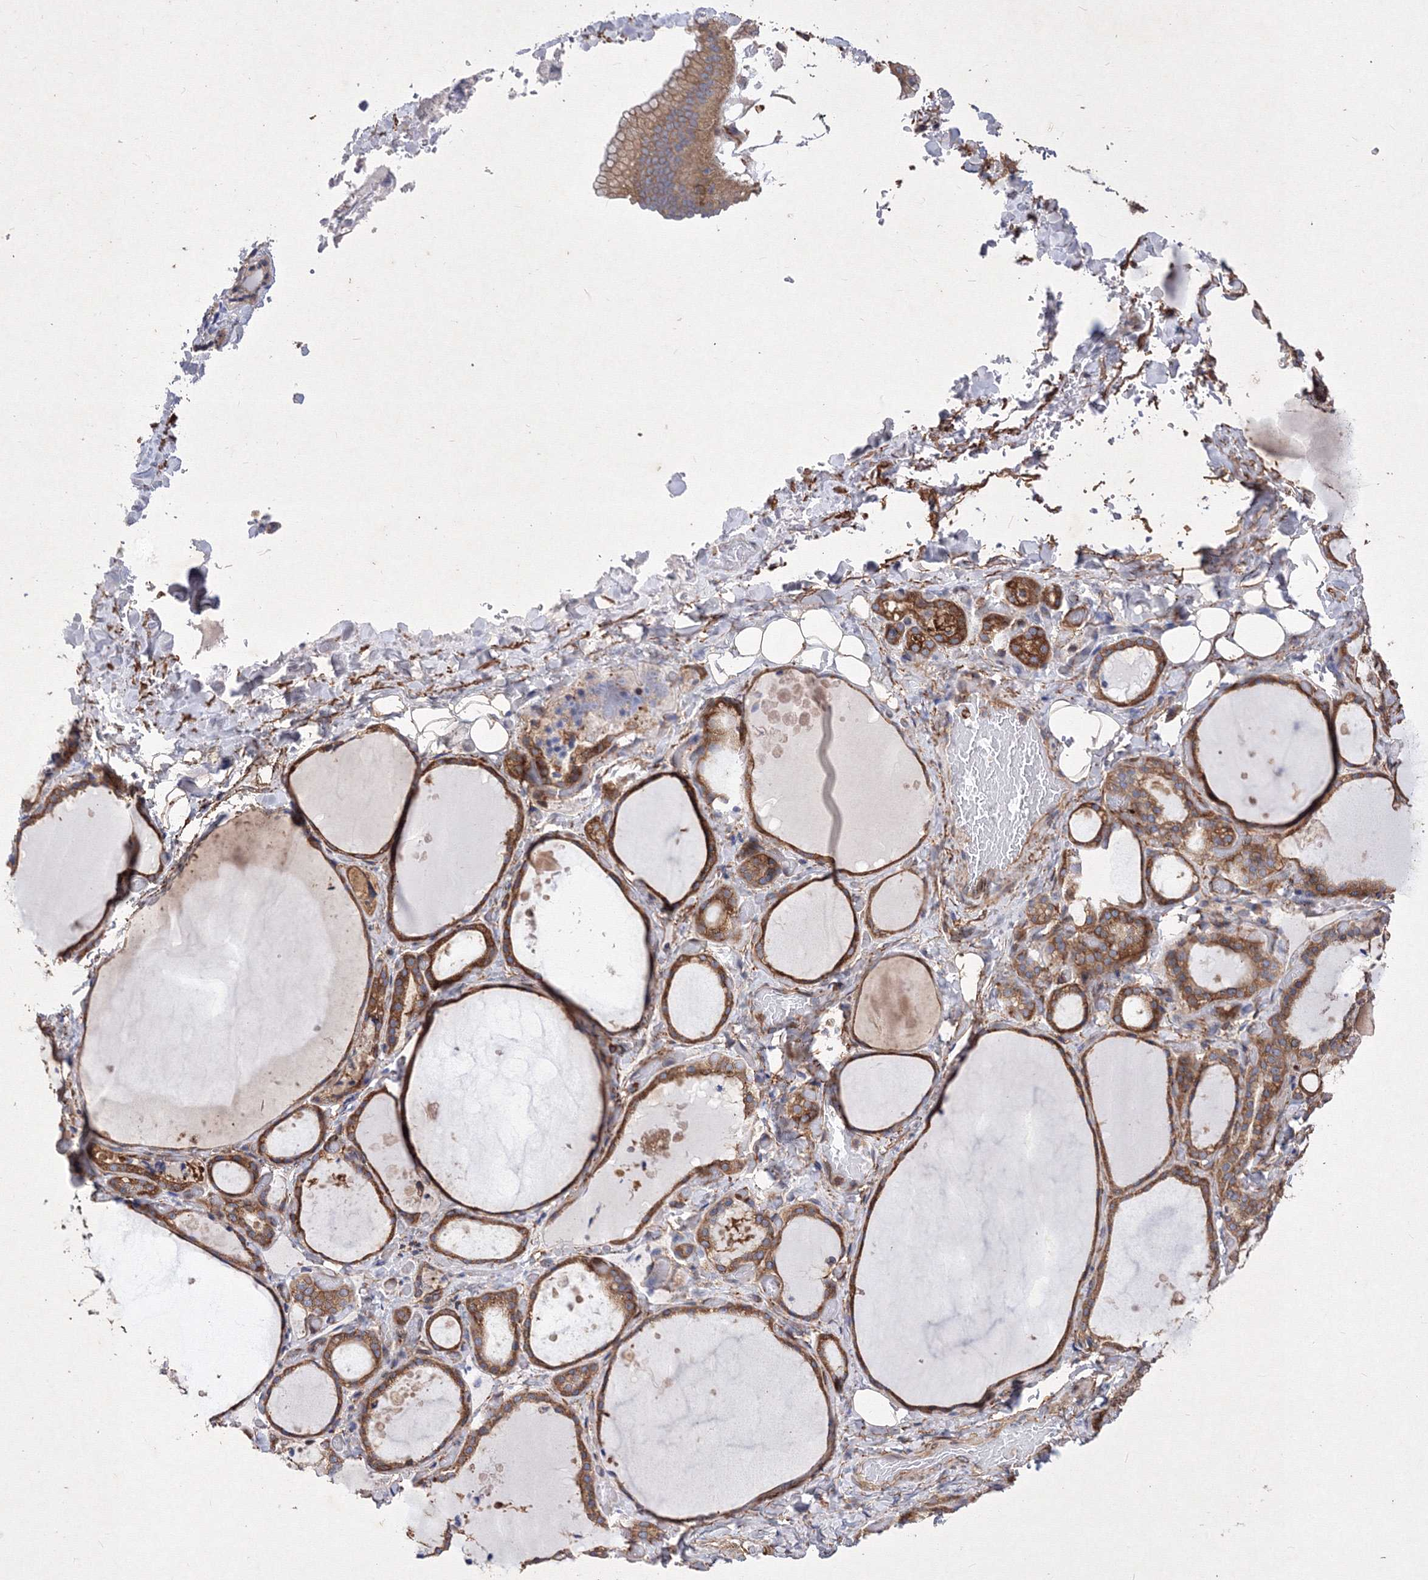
{"staining": {"intensity": "moderate", "quantity": ">75%", "location": "cytoplasmic/membranous"}, "tissue": "thyroid gland", "cell_type": "Glandular cells", "image_type": "normal", "snomed": [{"axis": "morphology", "description": "Normal tissue, NOS"}, {"axis": "topography", "description": "Thyroid gland"}], "caption": "An immunohistochemistry (IHC) image of benign tissue is shown. Protein staining in brown highlights moderate cytoplasmic/membranous positivity in thyroid gland within glandular cells.", "gene": "SNX18", "patient": {"sex": "female", "age": 44}}